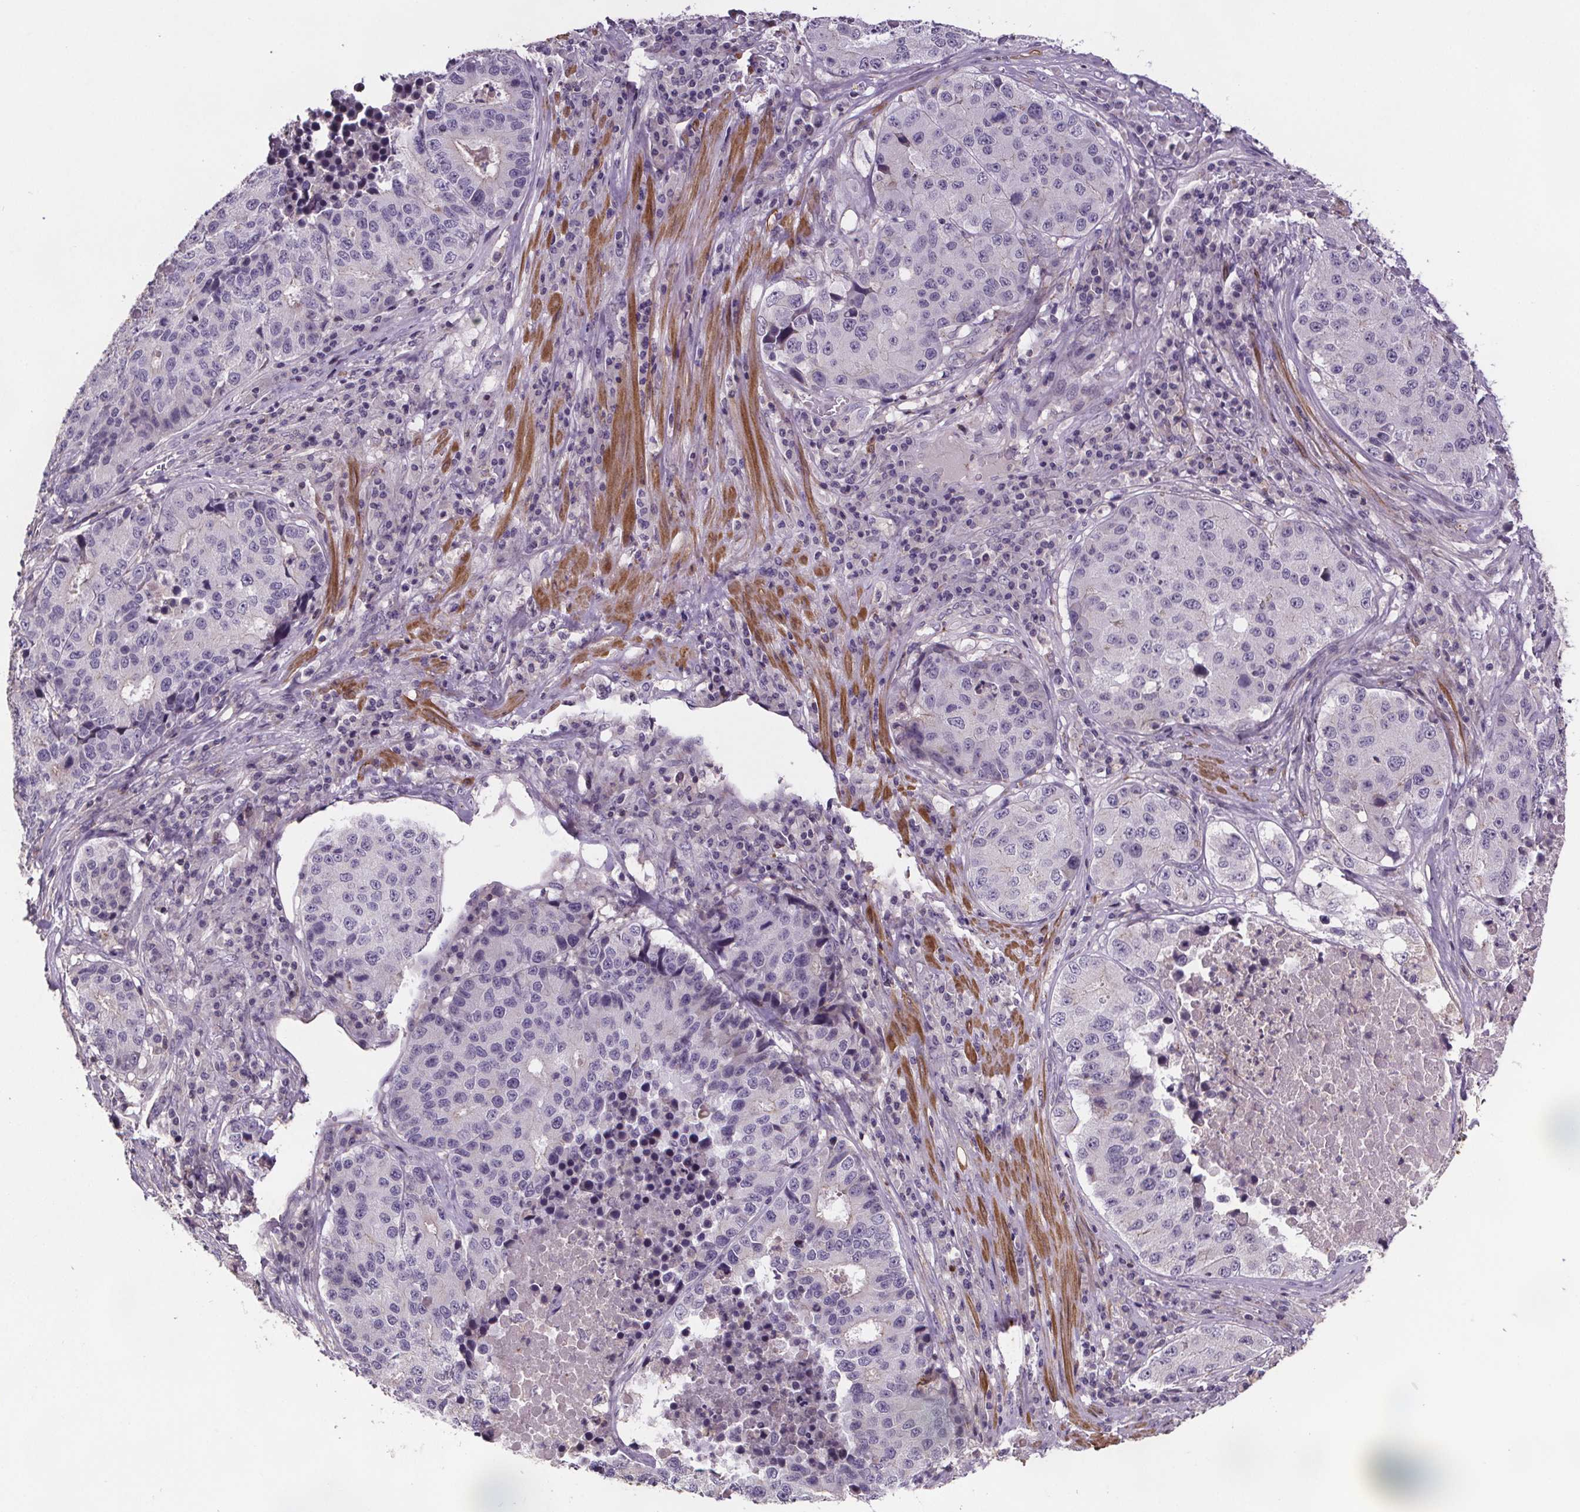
{"staining": {"intensity": "negative", "quantity": "none", "location": "none"}, "tissue": "stomach cancer", "cell_type": "Tumor cells", "image_type": "cancer", "snomed": [{"axis": "morphology", "description": "Adenocarcinoma, NOS"}, {"axis": "topography", "description": "Stomach"}], "caption": "There is no significant expression in tumor cells of stomach cancer (adenocarcinoma). The staining was performed using DAB (3,3'-diaminobenzidine) to visualize the protein expression in brown, while the nuclei were stained in blue with hematoxylin (Magnification: 20x).", "gene": "CLN3", "patient": {"sex": "male", "age": 71}}